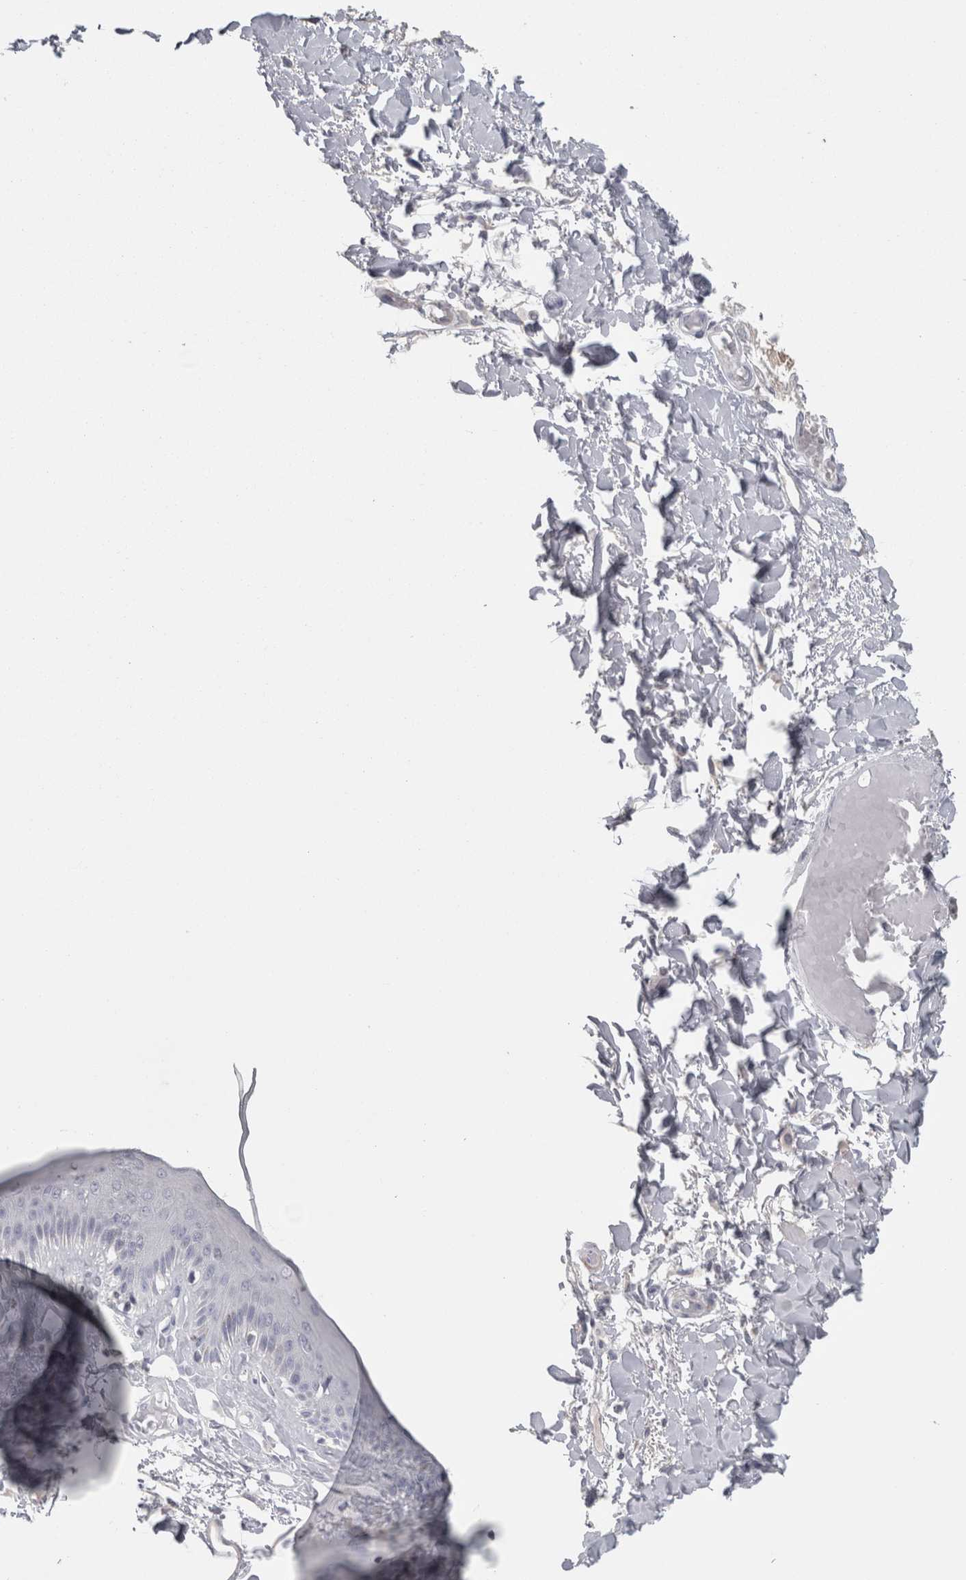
{"staining": {"intensity": "moderate", "quantity": "<25%", "location": "cytoplasmic/membranous"}, "tissue": "skin", "cell_type": "Epidermal cells", "image_type": "normal", "snomed": [{"axis": "morphology", "description": "Normal tissue, NOS"}, {"axis": "topography", "description": "Vulva"}], "caption": "Benign skin shows moderate cytoplasmic/membranous positivity in approximately <25% of epidermal cells.", "gene": "TCAP", "patient": {"sex": "female", "age": 73}}